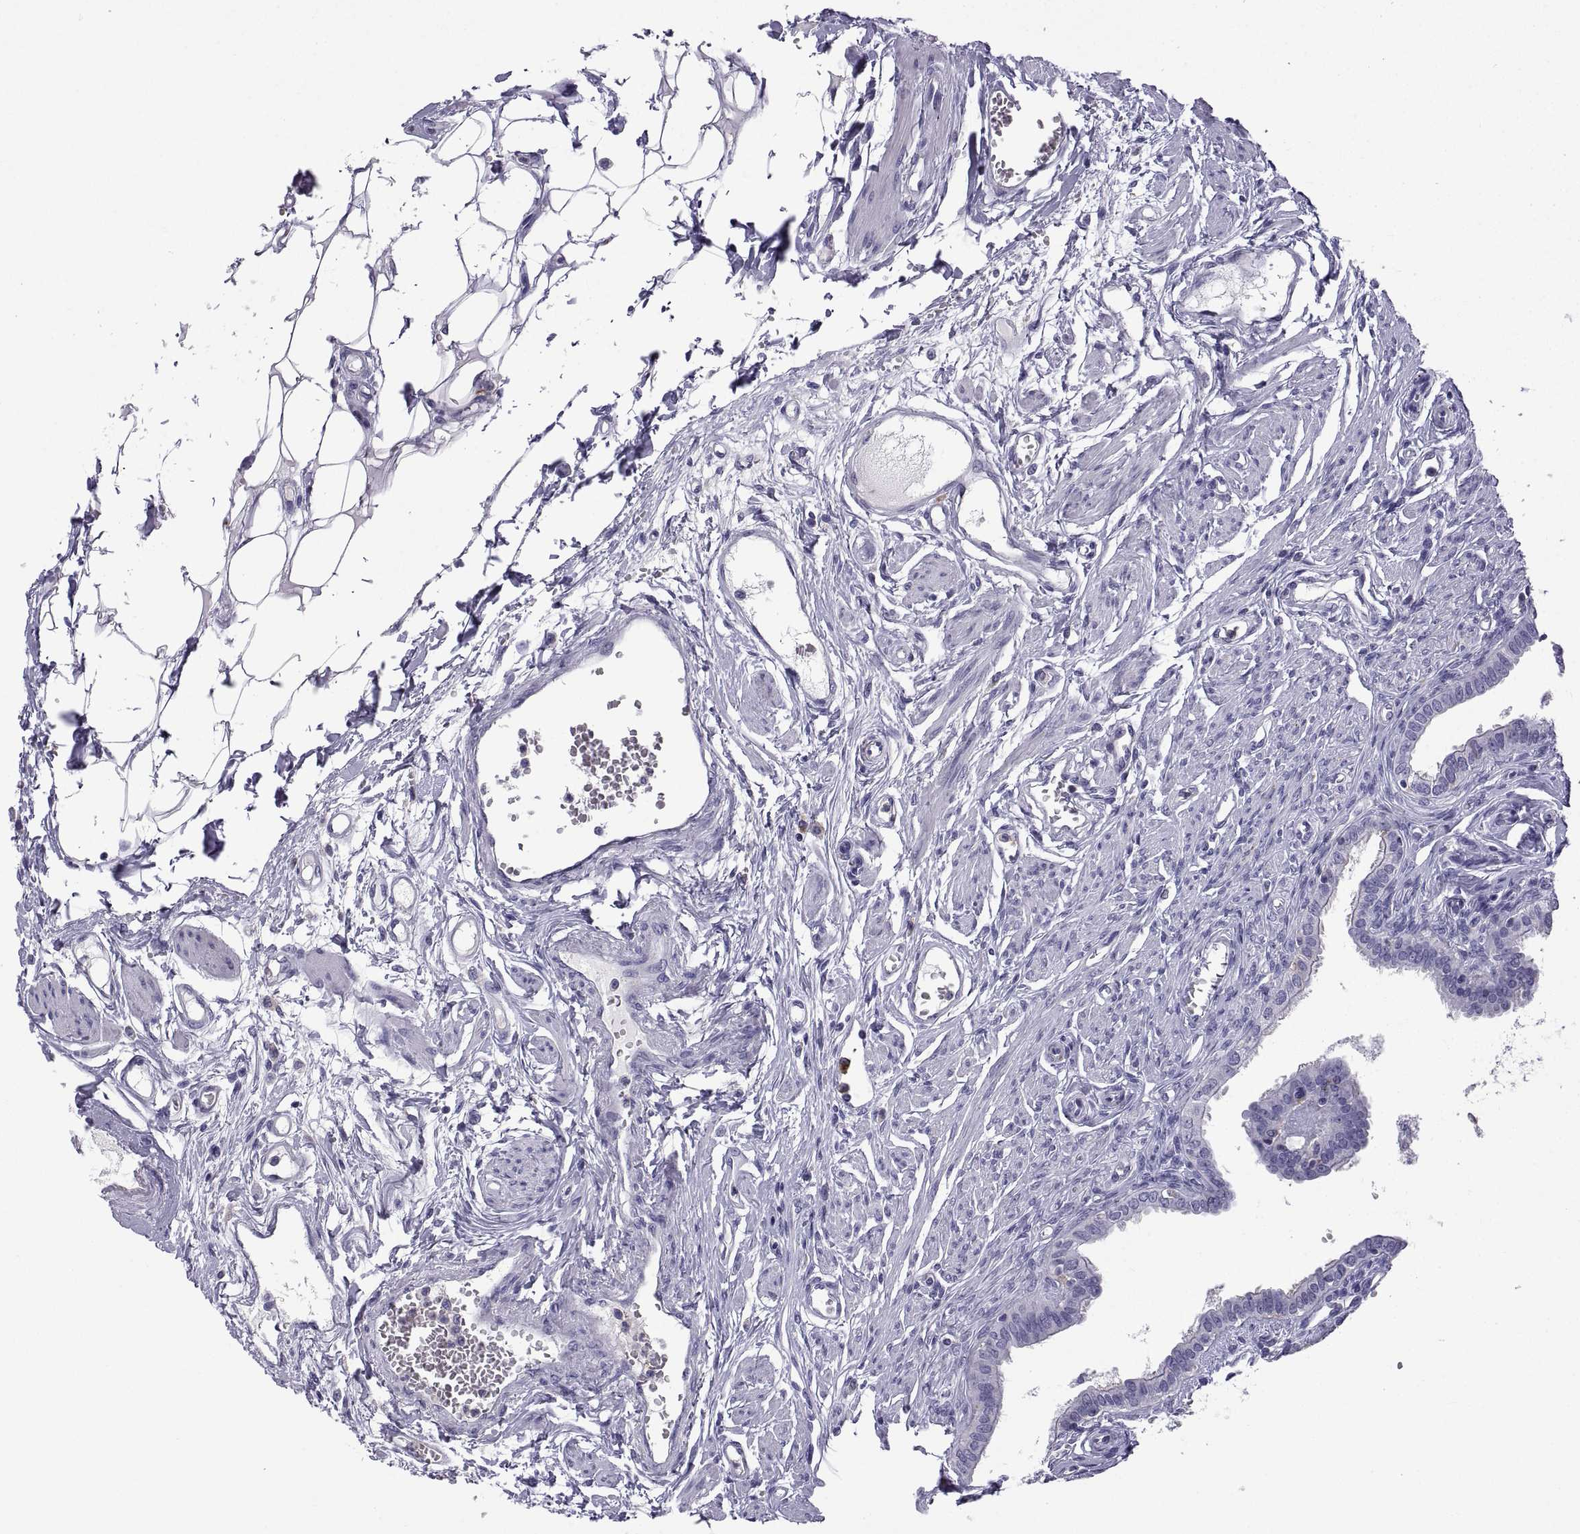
{"staining": {"intensity": "negative", "quantity": "none", "location": "none"}, "tissue": "fallopian tube", "cell_type": "Glandular cells", "image_type": "normal", "snomed": [{"axis": "morphology", "description": "Normal tissue, NOS"}, {"axis": "morphology", "description": "Carcinoma, endometroid"}, {"axis": "topography", "description": "Fallopian tube"}, {"axis": "topography", "description": "Ovary"}], "caption": "A photomicrograph of fallopian tube stained for a protein displays no brown staining in glandular cells.", "gene": "RGS19", "patient": {"sex": "female", "age": 42}}